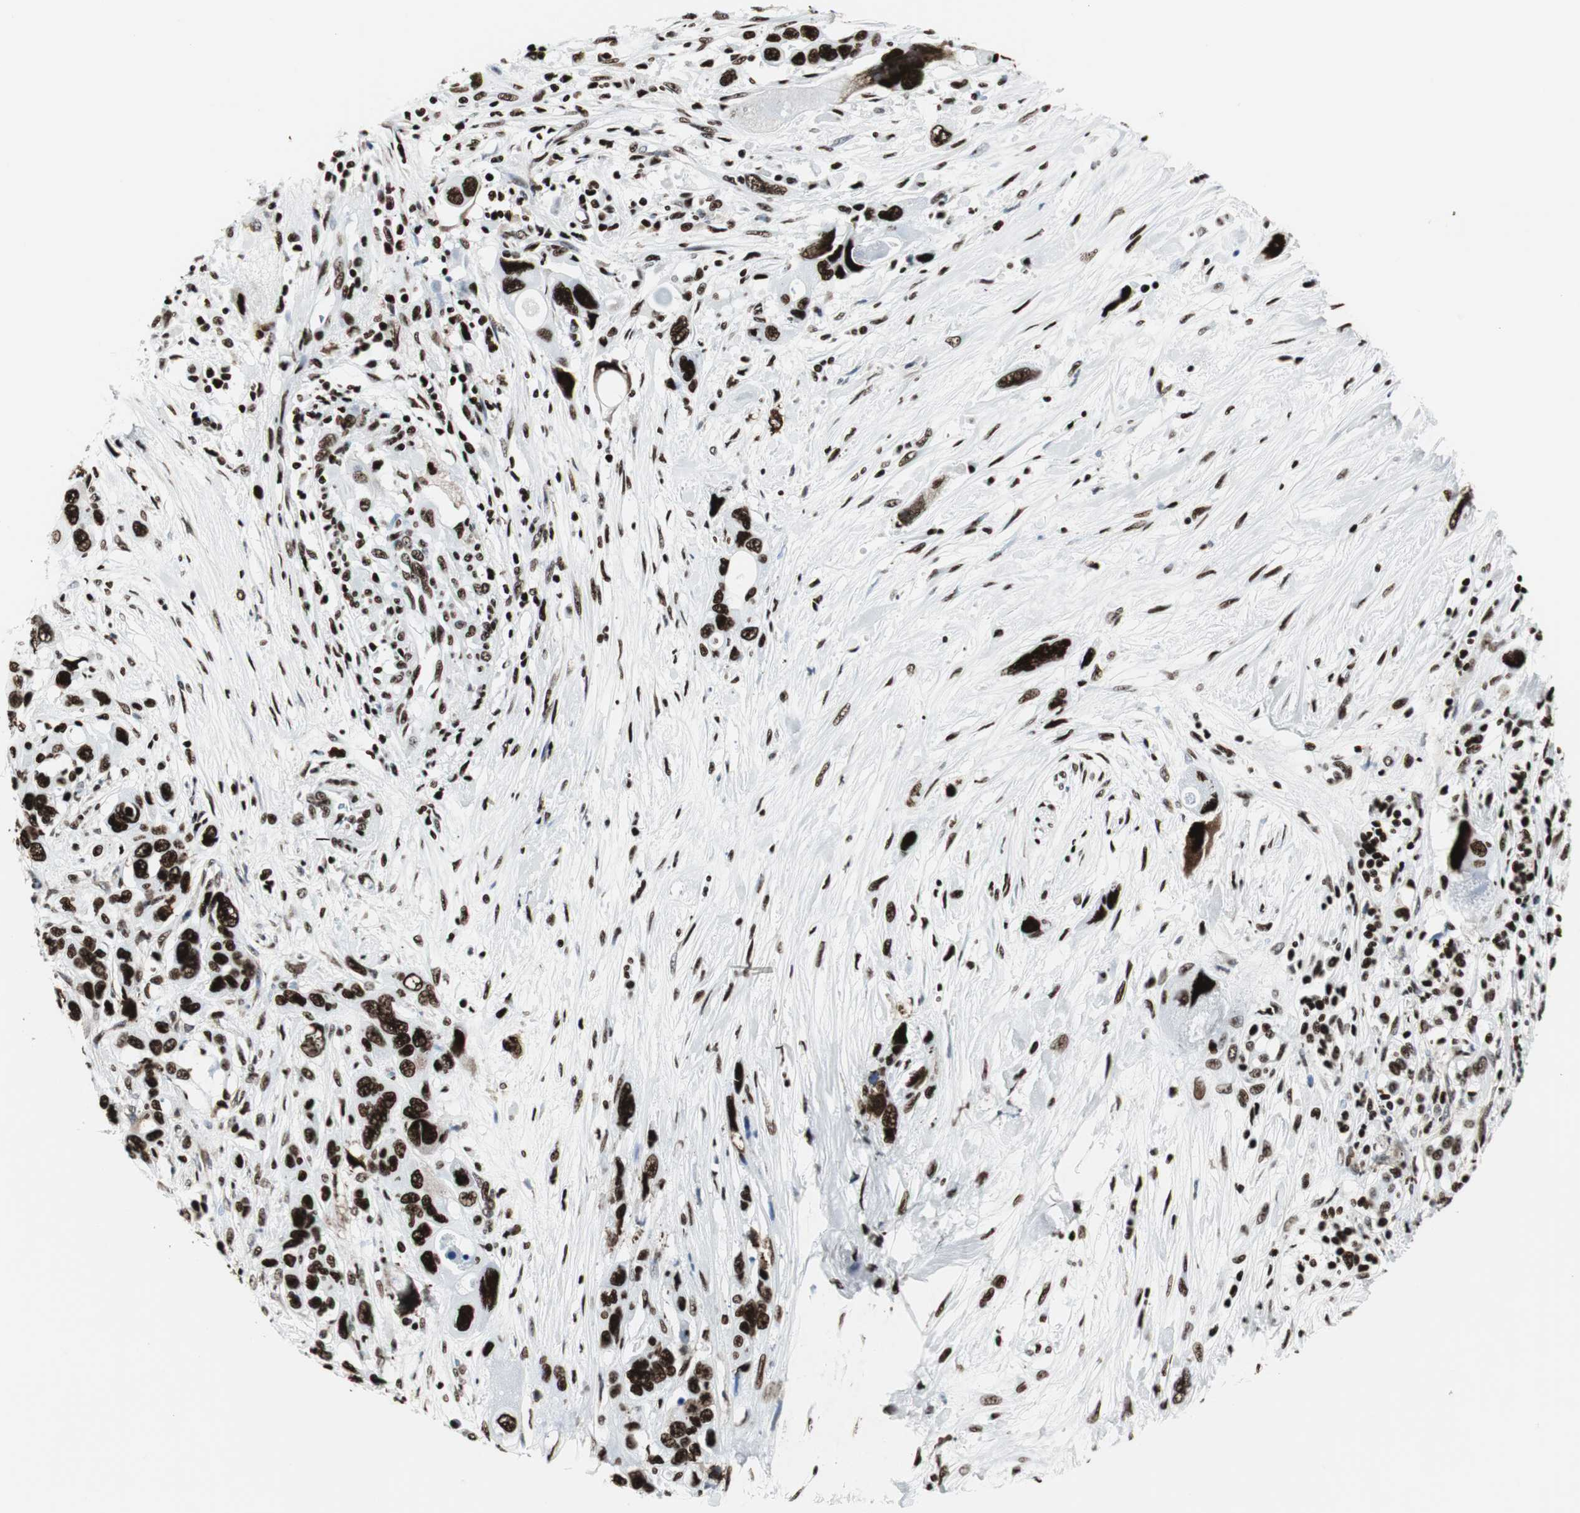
{"staining": {"intensity": "strong", "quantity": ">75%", "location": "nuclear"}, "tissue": "pancreatic cancer", "cell_type": "Tumor cells", "image_type": "cancer", "snomed": [{"axis": "morphology", "description": "Adenocarcinoma, NOS"}, {"axis": "topography", "description": "Pancreas"}], "caption": "The photomicrograph demonstrates immunohistochemical staining of adenocarcinoma (pancreatic). There is strong nuclear positivity is present in about >75% of tumor cells.", "gene": "NCL", "patient": {"sex": "male", "age": 46}}